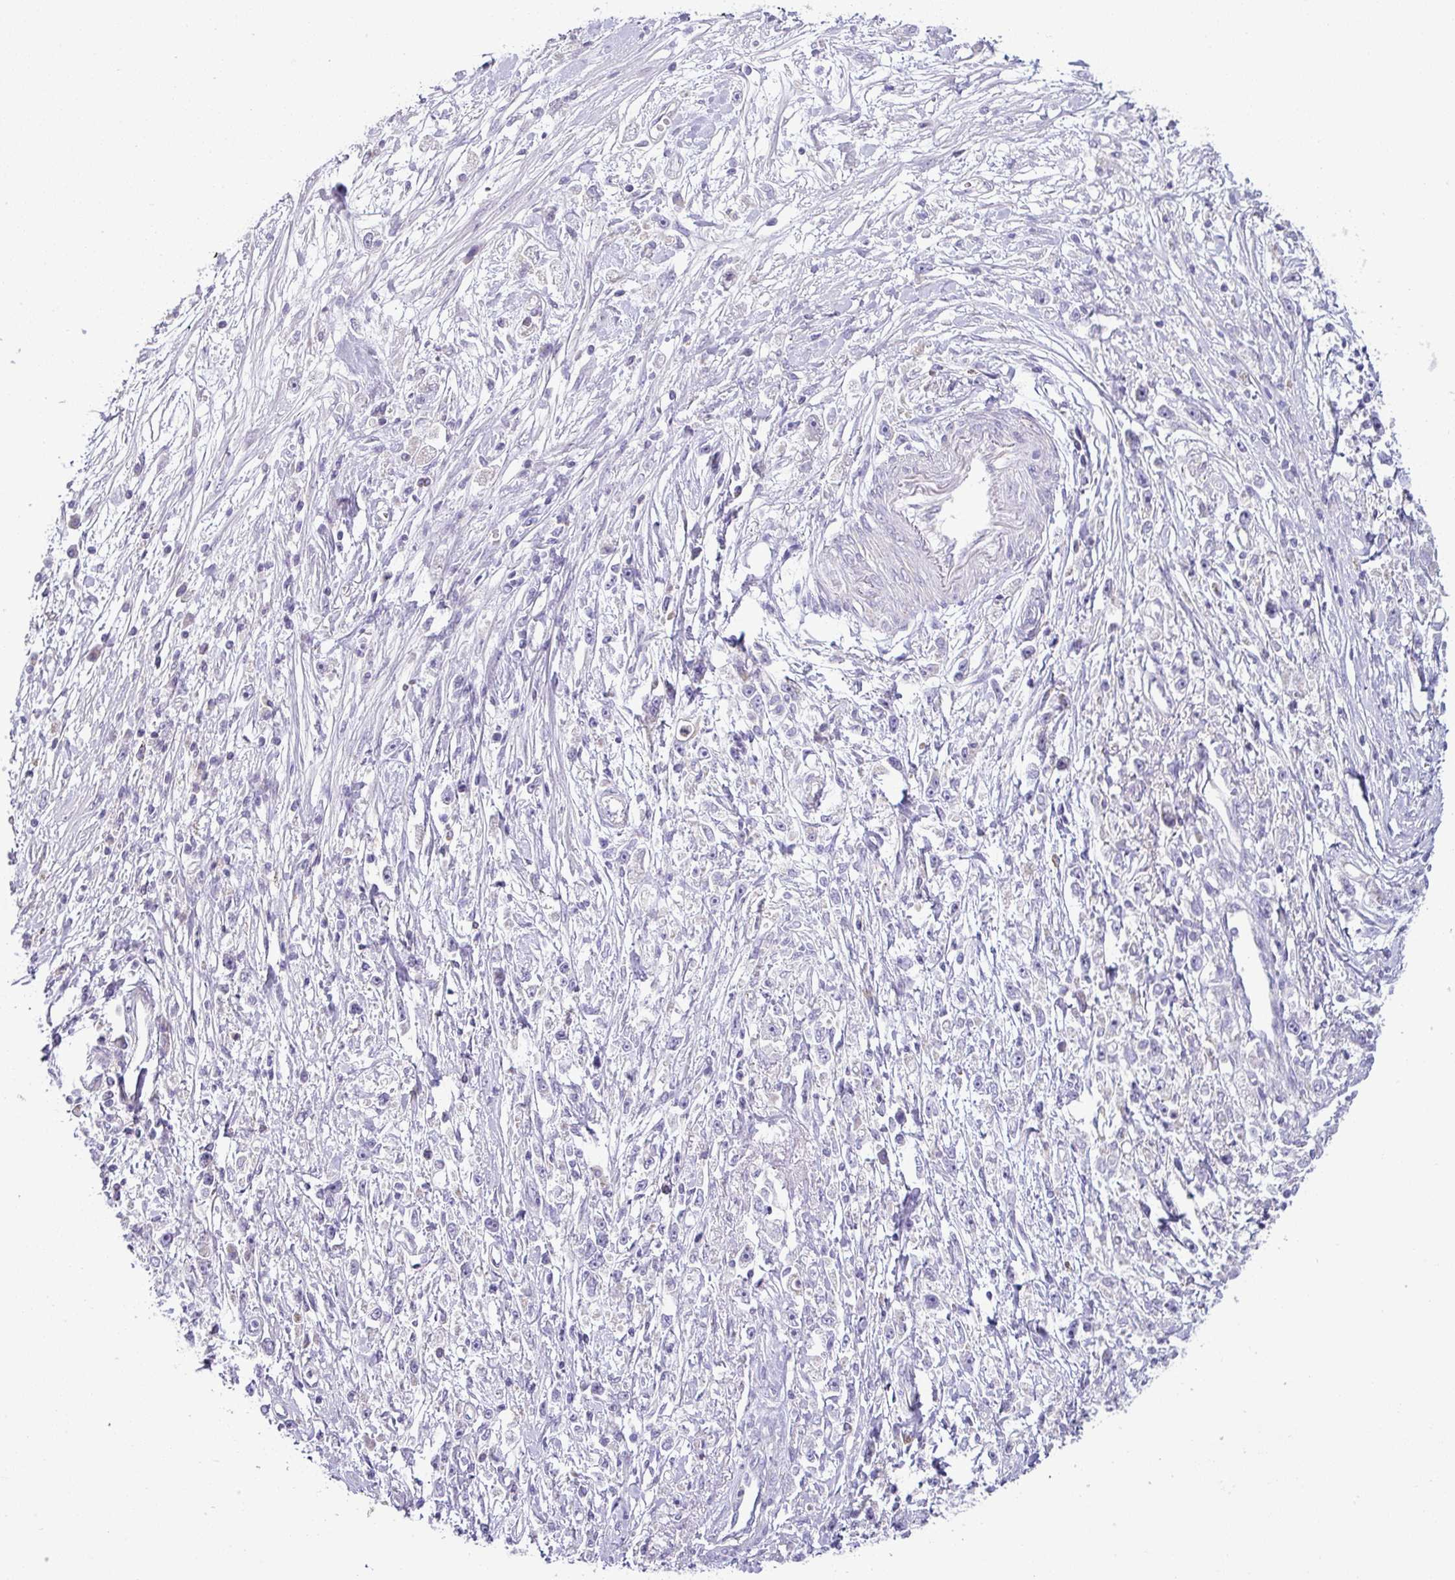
{"staining": {"intensity": "negative", "quantity": "none", "location": "none"}, "tissue": "stomach cancer", "cell_type": "Tumor cells", "image_type": "cancer", "snomed": [{"axis": "morphology", "description": "Adenocarcinoma, NOS"}, {"axis": "topography", "description": "Stomach"}], "caption": "IHC photomicrograph of human stomach cancer stained for a protein (brown), which shows no positivity in tumor cells. (Brightfield microscopy of DAB (3,3'-diaminobenzidine) immunohistochemistry at high magnification).", "gene": "HBEGF", "patient": {"sex": "female", "age": 59}}